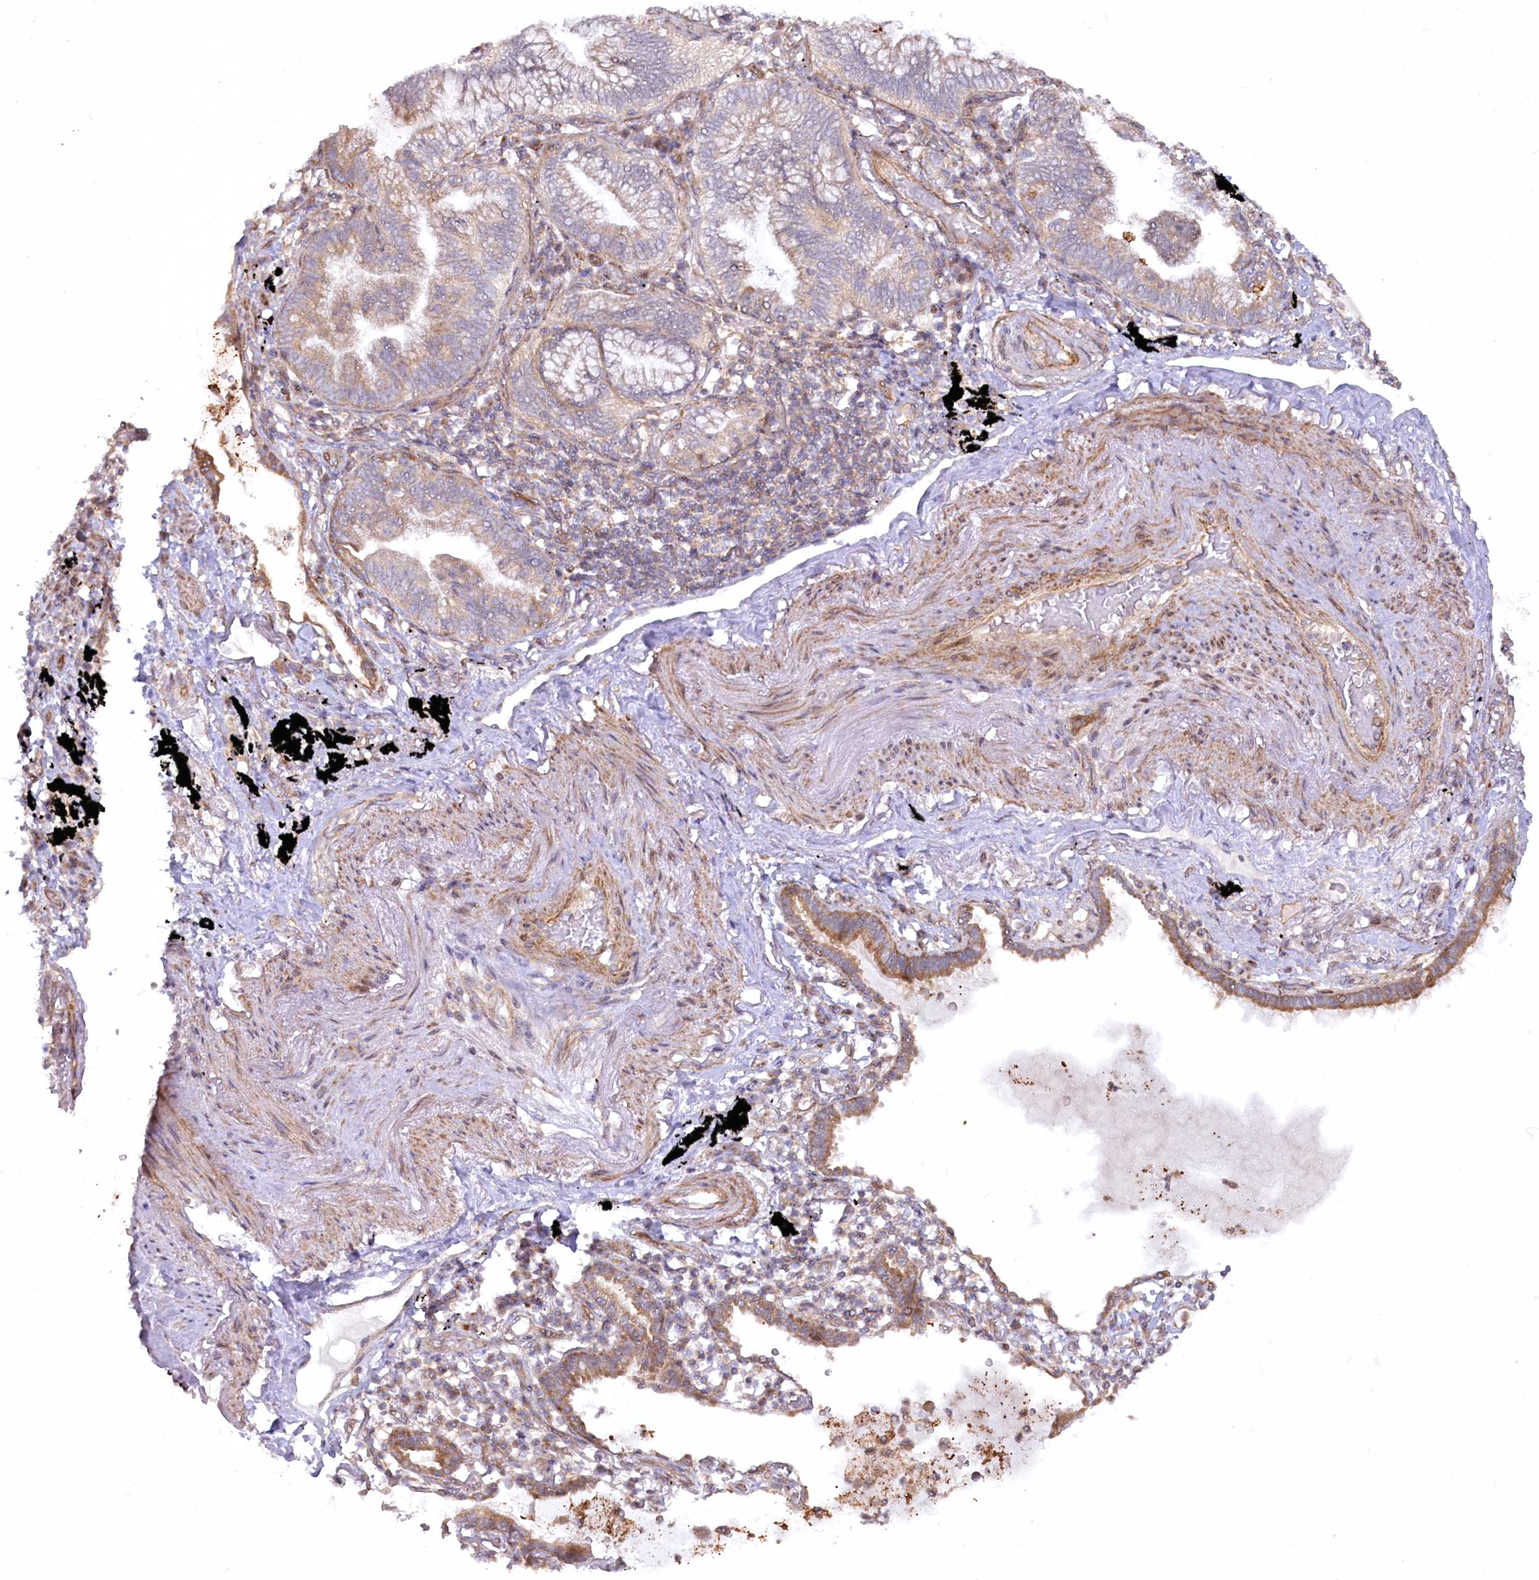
{"staining": {"intensity": "weak", "quantity": ">75%", "location": "cytoplasmic/membranous"}, "tissue": "lung cancer", "cell_type": "Tumor cells", "image_type": "cancer", "snomed": [{"axis": "morphology", "description": "Adenocarcinoma, NOS"}, {"axis": "topography", "description": "Lung"}], "caption": "Immunohistochemical staining of lung cancer (adenocarcinoma) displays low levels of weak cytoplasmic/membranous protein positivity in about >75% of tumor cells.", "gene": "MTG1", "patient": {"sex": "female", "age": 70}}